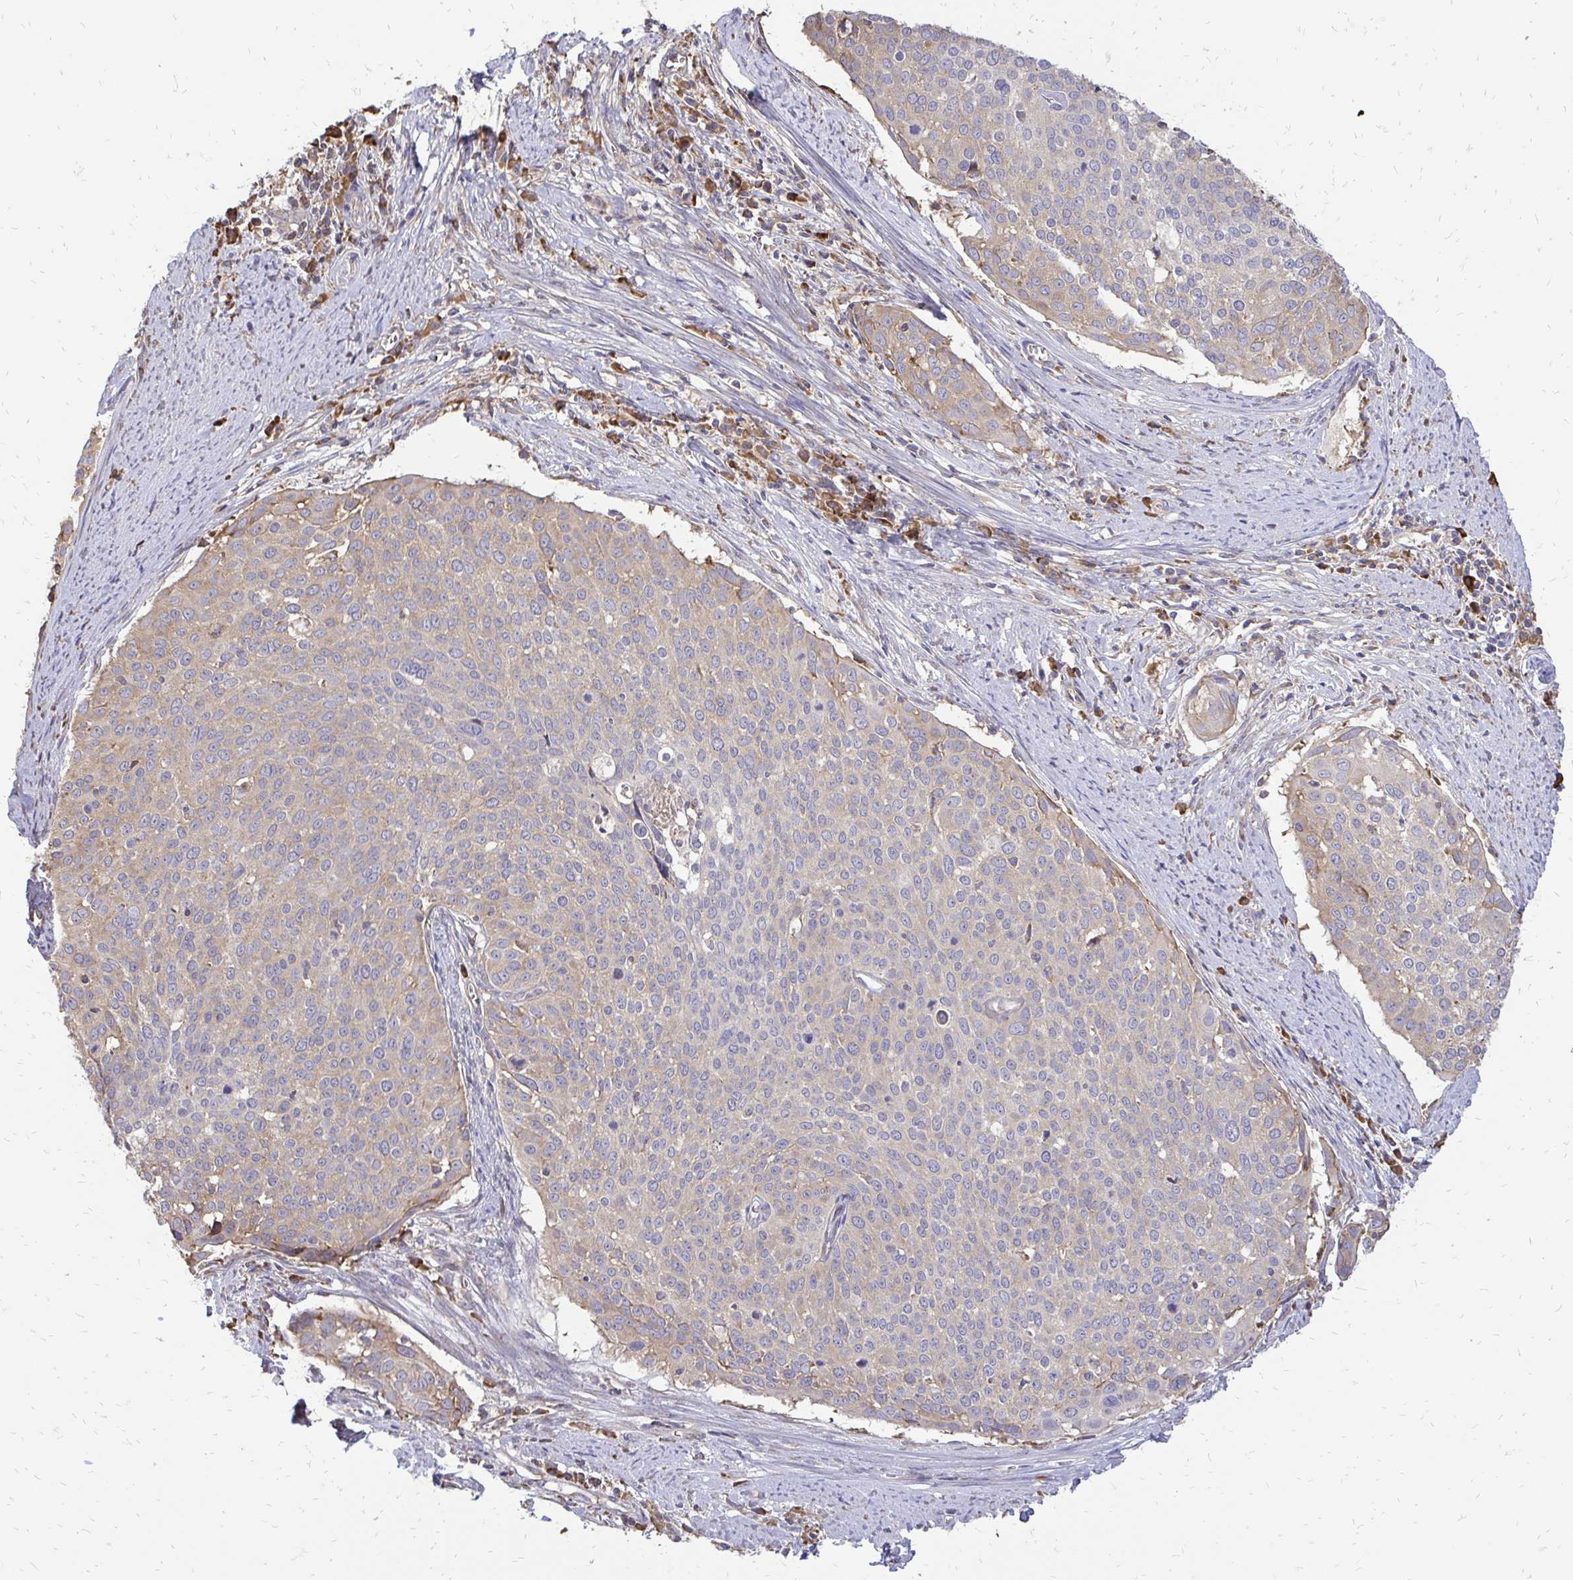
{"staining": {"intensity": "weak", "quantity": "25%-75%", "location": "cytoplasmic/membranous"}, "tissue": "cervical cancer", "cell_type": "Tumor cells", "image_type": "cancer", "snomed": [{"axis": "morphology", "description": "Squamous cell carcinoma, NOS"}, {"axis": "topography", "description": "Cervix"}], "caption": "Approximately 25%-75% of tumor cells in cervical cancer show weak cytoplasmic/membranous protein positivity as visualized by brown immunohistochemical staining.", "gene": "RPS3", "patient": {"sex": "female", "age": 39}}